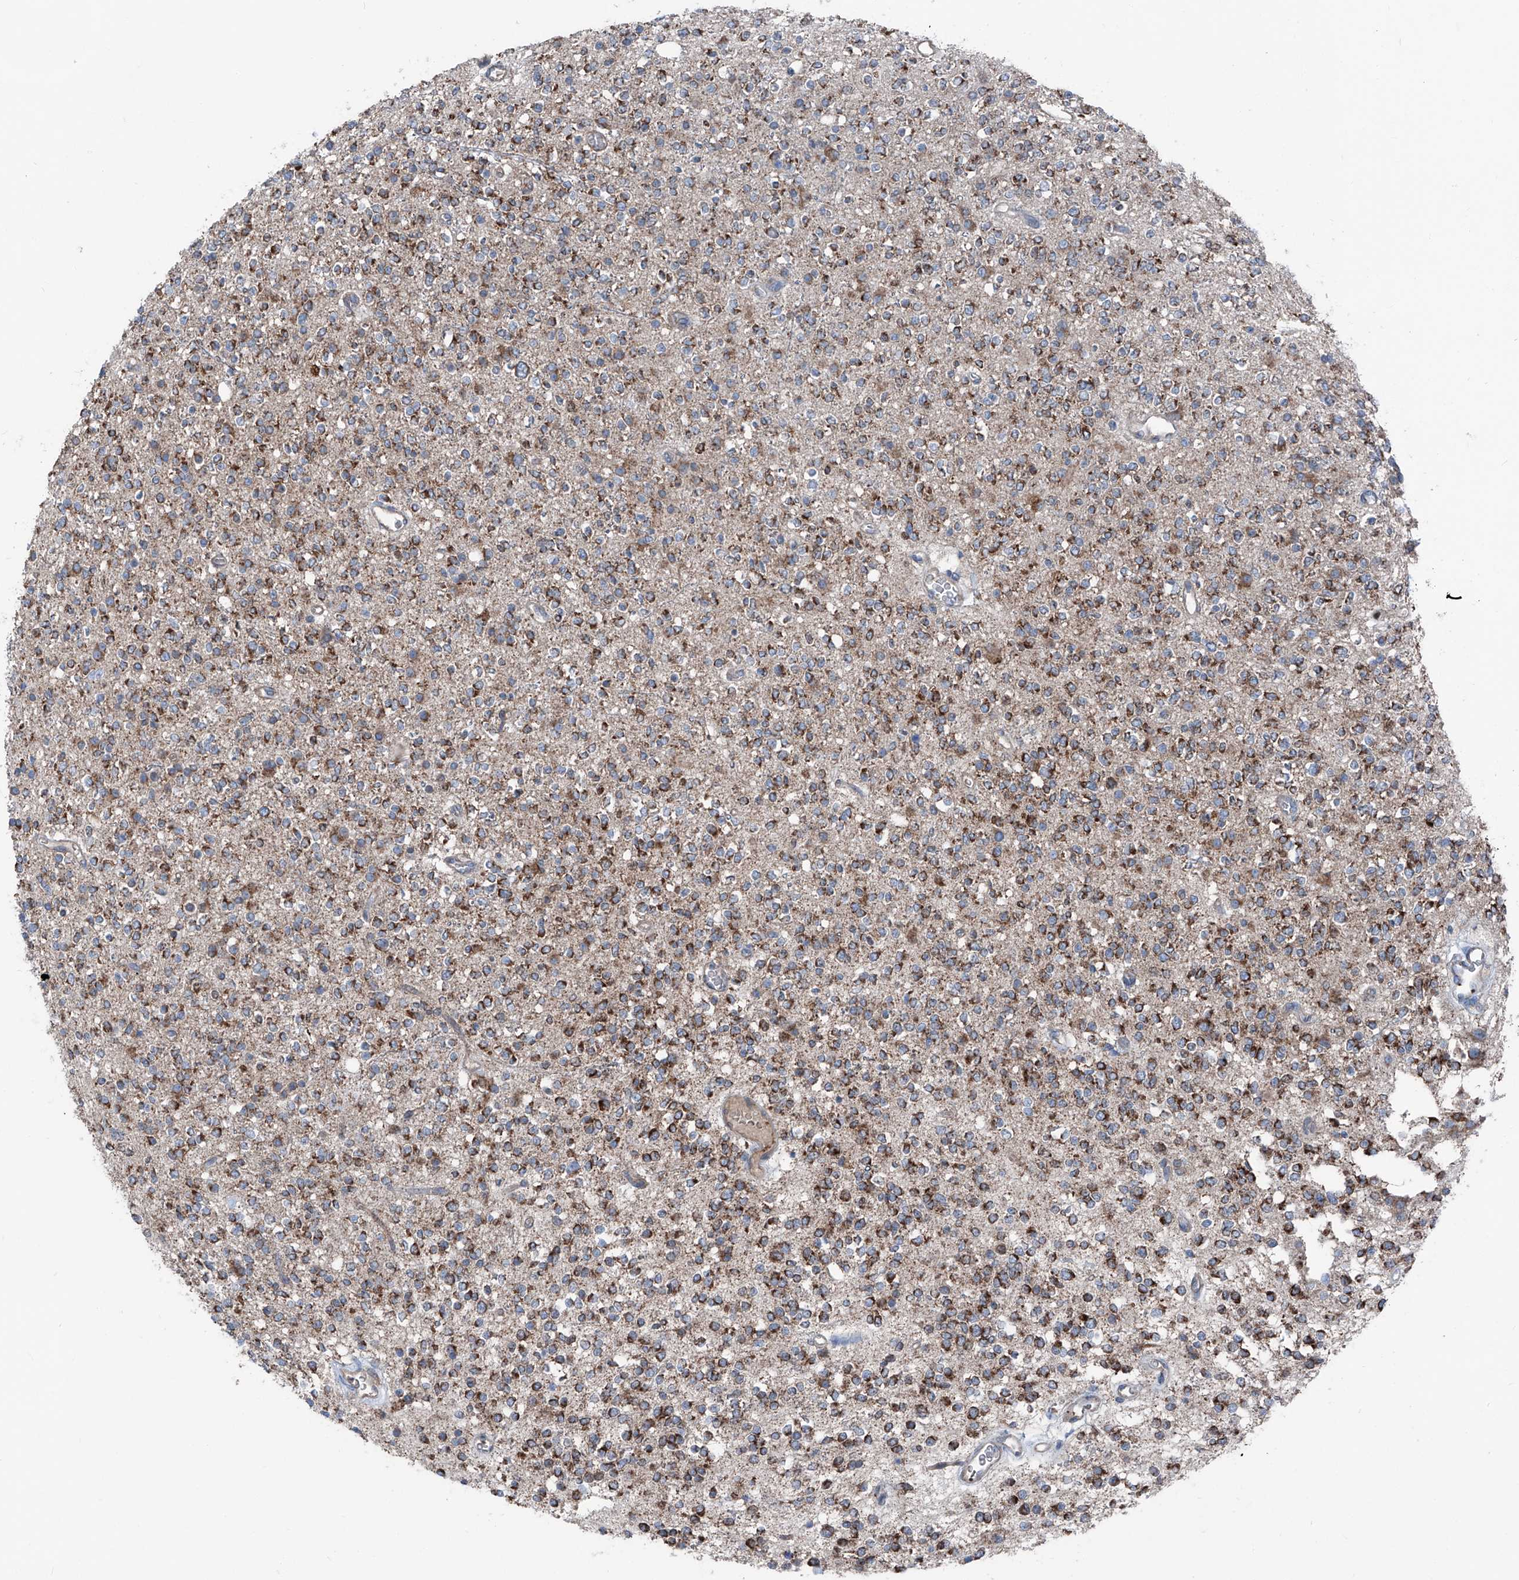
{"staining": {"intensity": "strong", "quantity": "25%-75%", "location": "cytoplasmic/membranous"}, "tissue": "glioma", "cell_type": "Tumor cells", "image_type": "cancer", "snomed": [{"axis": "morphology", "description": "Glioma, malignant, High grade"}, {"axis": "topography", "description": "Brain"}], "caption": "Protein expression analysis of glioma displays strong cytoplasmic/membranous staining in about 25%-75% of tumor cells.", "gene": "GPAT3", "patient": {"sex": "male", "age": 34}}